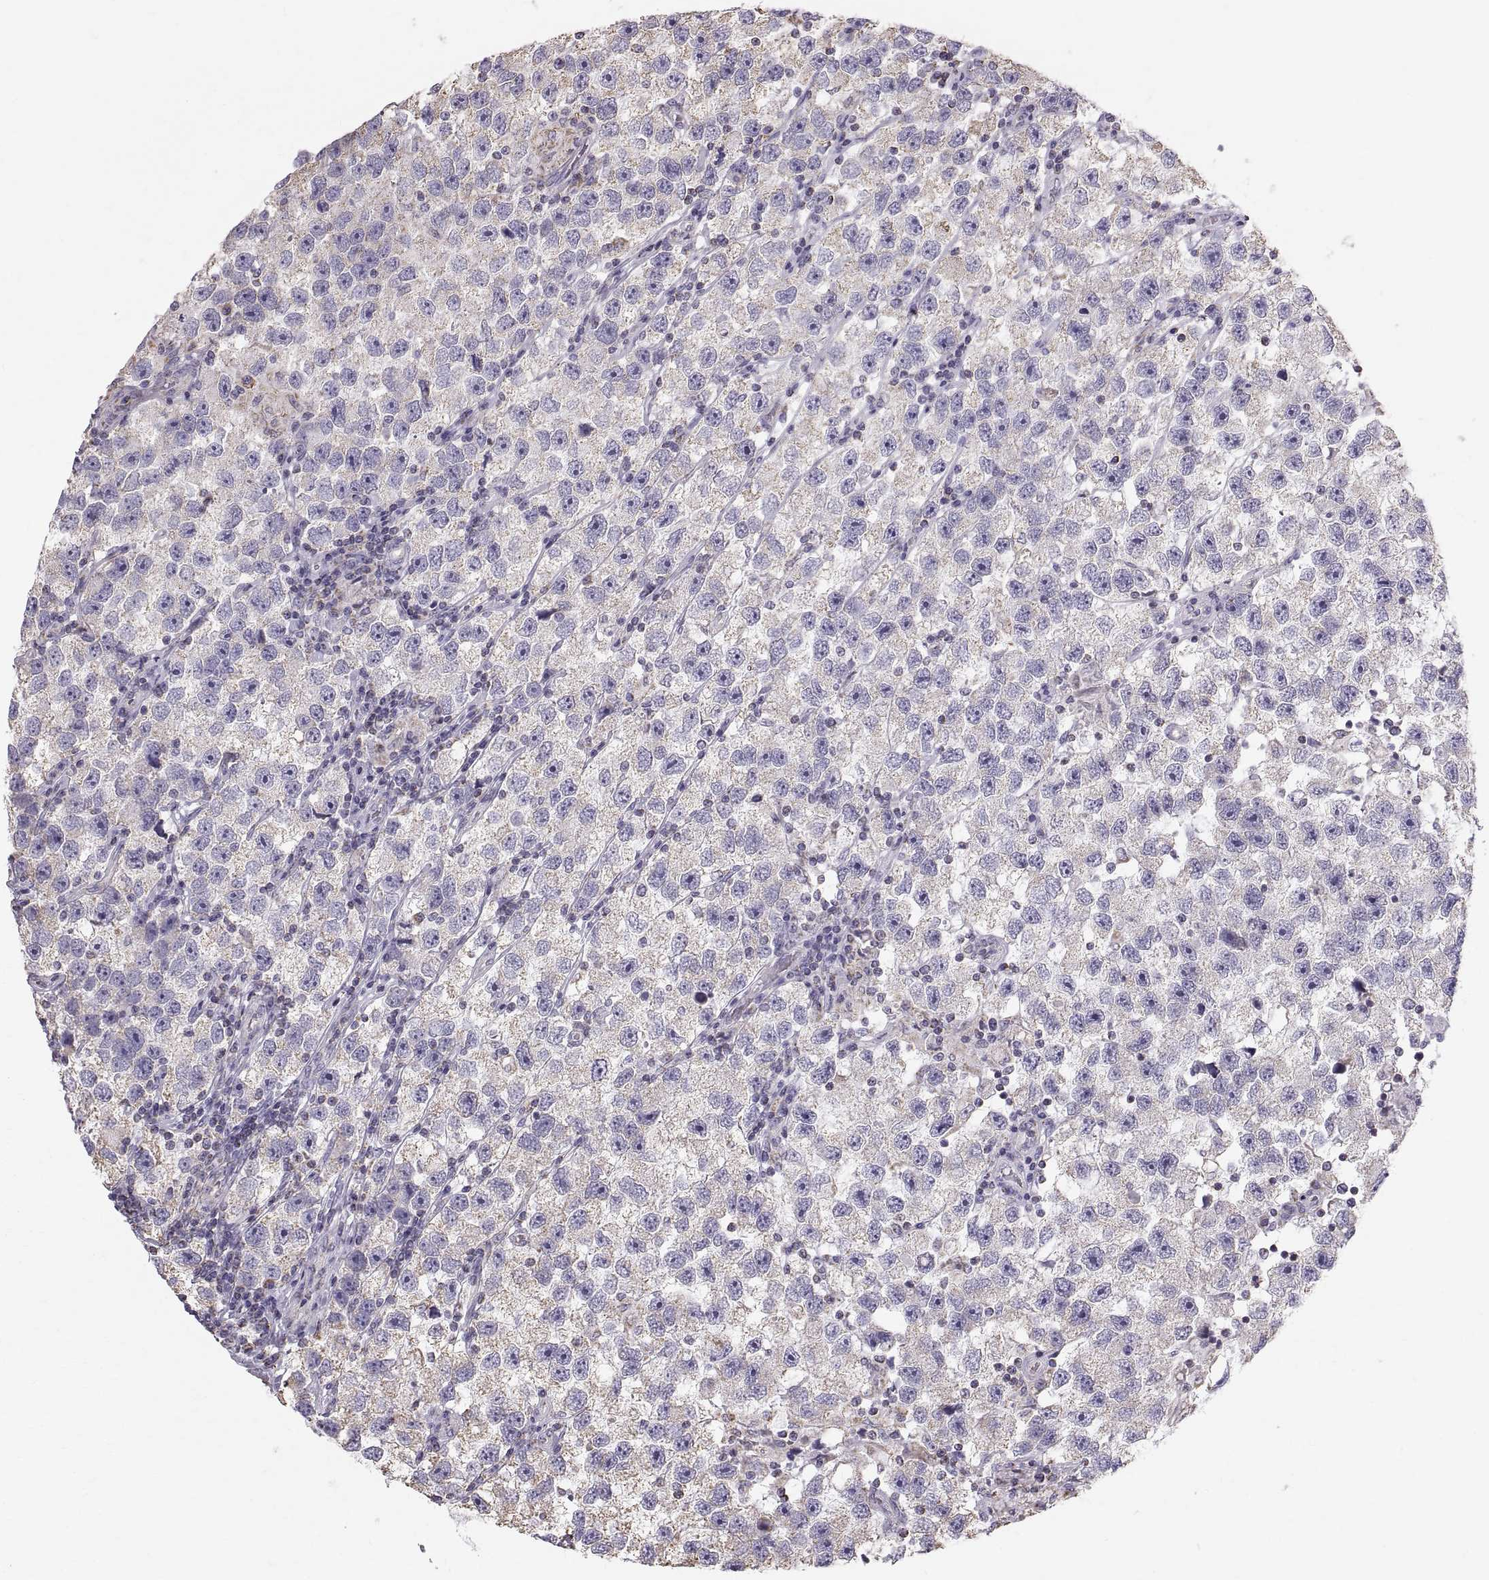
{"staining": {"intensity": "weak", "quantity": "<25%", "location": "cytoplasmic/membranous"}, "tissue": "testis cancer", "cell_type": "Tumor cells", "image_type": "cancer", "snomed": [{"axis": "morphology", "description": "Seminoma, NOS"}, {"axis": "topography", "description": "Testis"}], "caption": "The immunohistochemistry (IHC) histopathology image has no significant positivity in tumor cells of testis seminoma tissue. (Stains: DAB (3,3'-diaminobenzidine) IHC with hematoxylin counter stain, Microscopy: brightfield microscopy at high magnification).", "gene": "STMND1", "patient": {"sex": "male", "age": 26}}